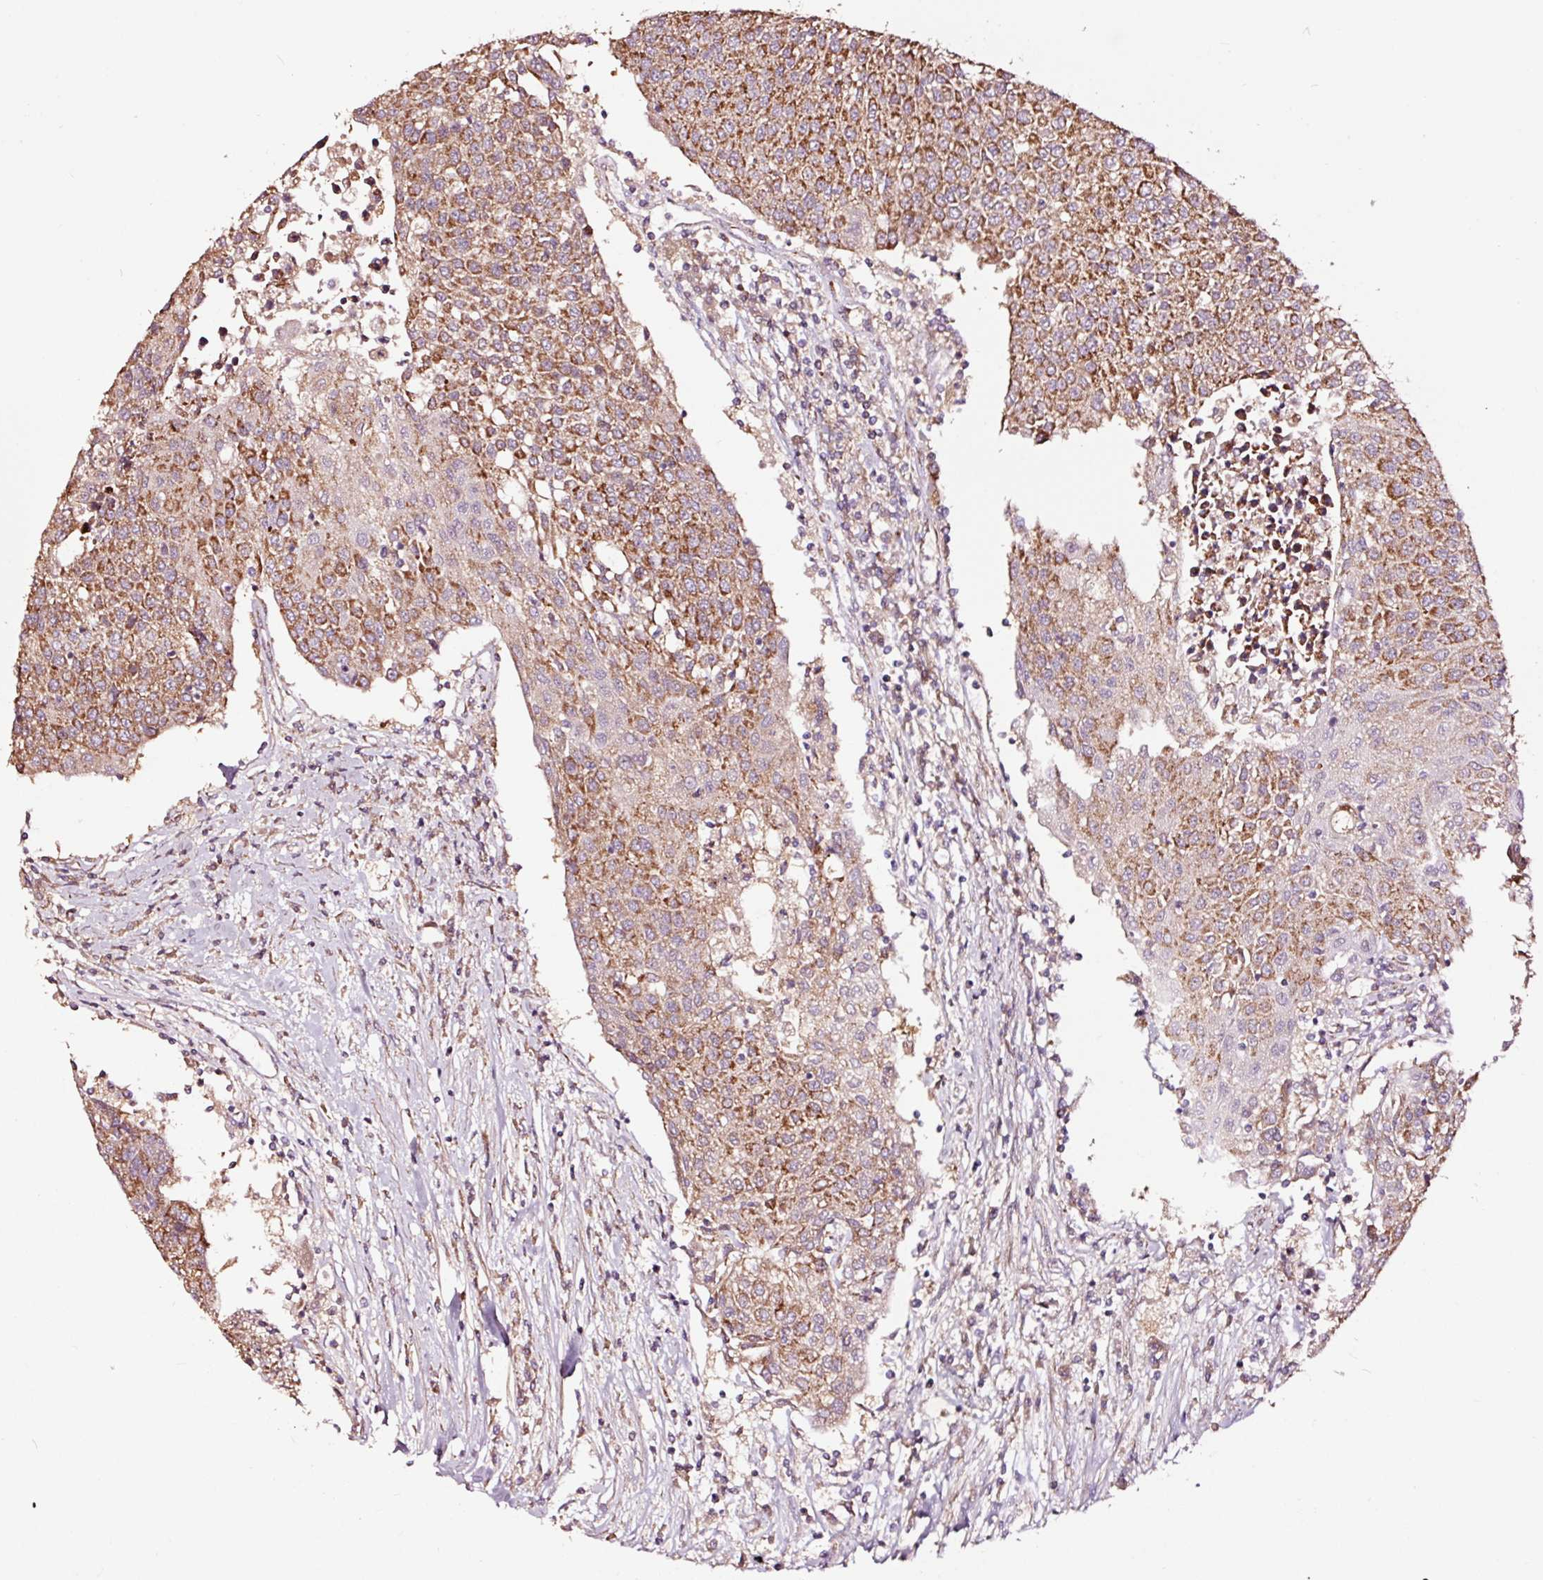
{"staining": {"intensity": "moderate", "quantity": ">75%", "location": "cytoplasmic/membranous"}, "tissue": "urothelial cancer", "cell_type": "Tumor cells", "image_type": "cancer", "snomed": [{"axis": "morphology", "description": "Urothelial carcinoma, High grade"}, {"axis": "topography", "description": "Urinary bladder"}], "caption": "IHC staining of urothelial carcinoma (high-grade), which displays medium levels of moderate cytoplasmic/membranous expression in approximately >75% of tumor cells indicating moderate cytoplasmic/membranous protein positivity. The staining was performed using DAB (3,3'-diaminobenzidine) (brown) for protein detection and nuclei were counterstained in hematoxylin (blue).", "gene": "TPM1", "patient": {"sex": "female", "age": 85}}